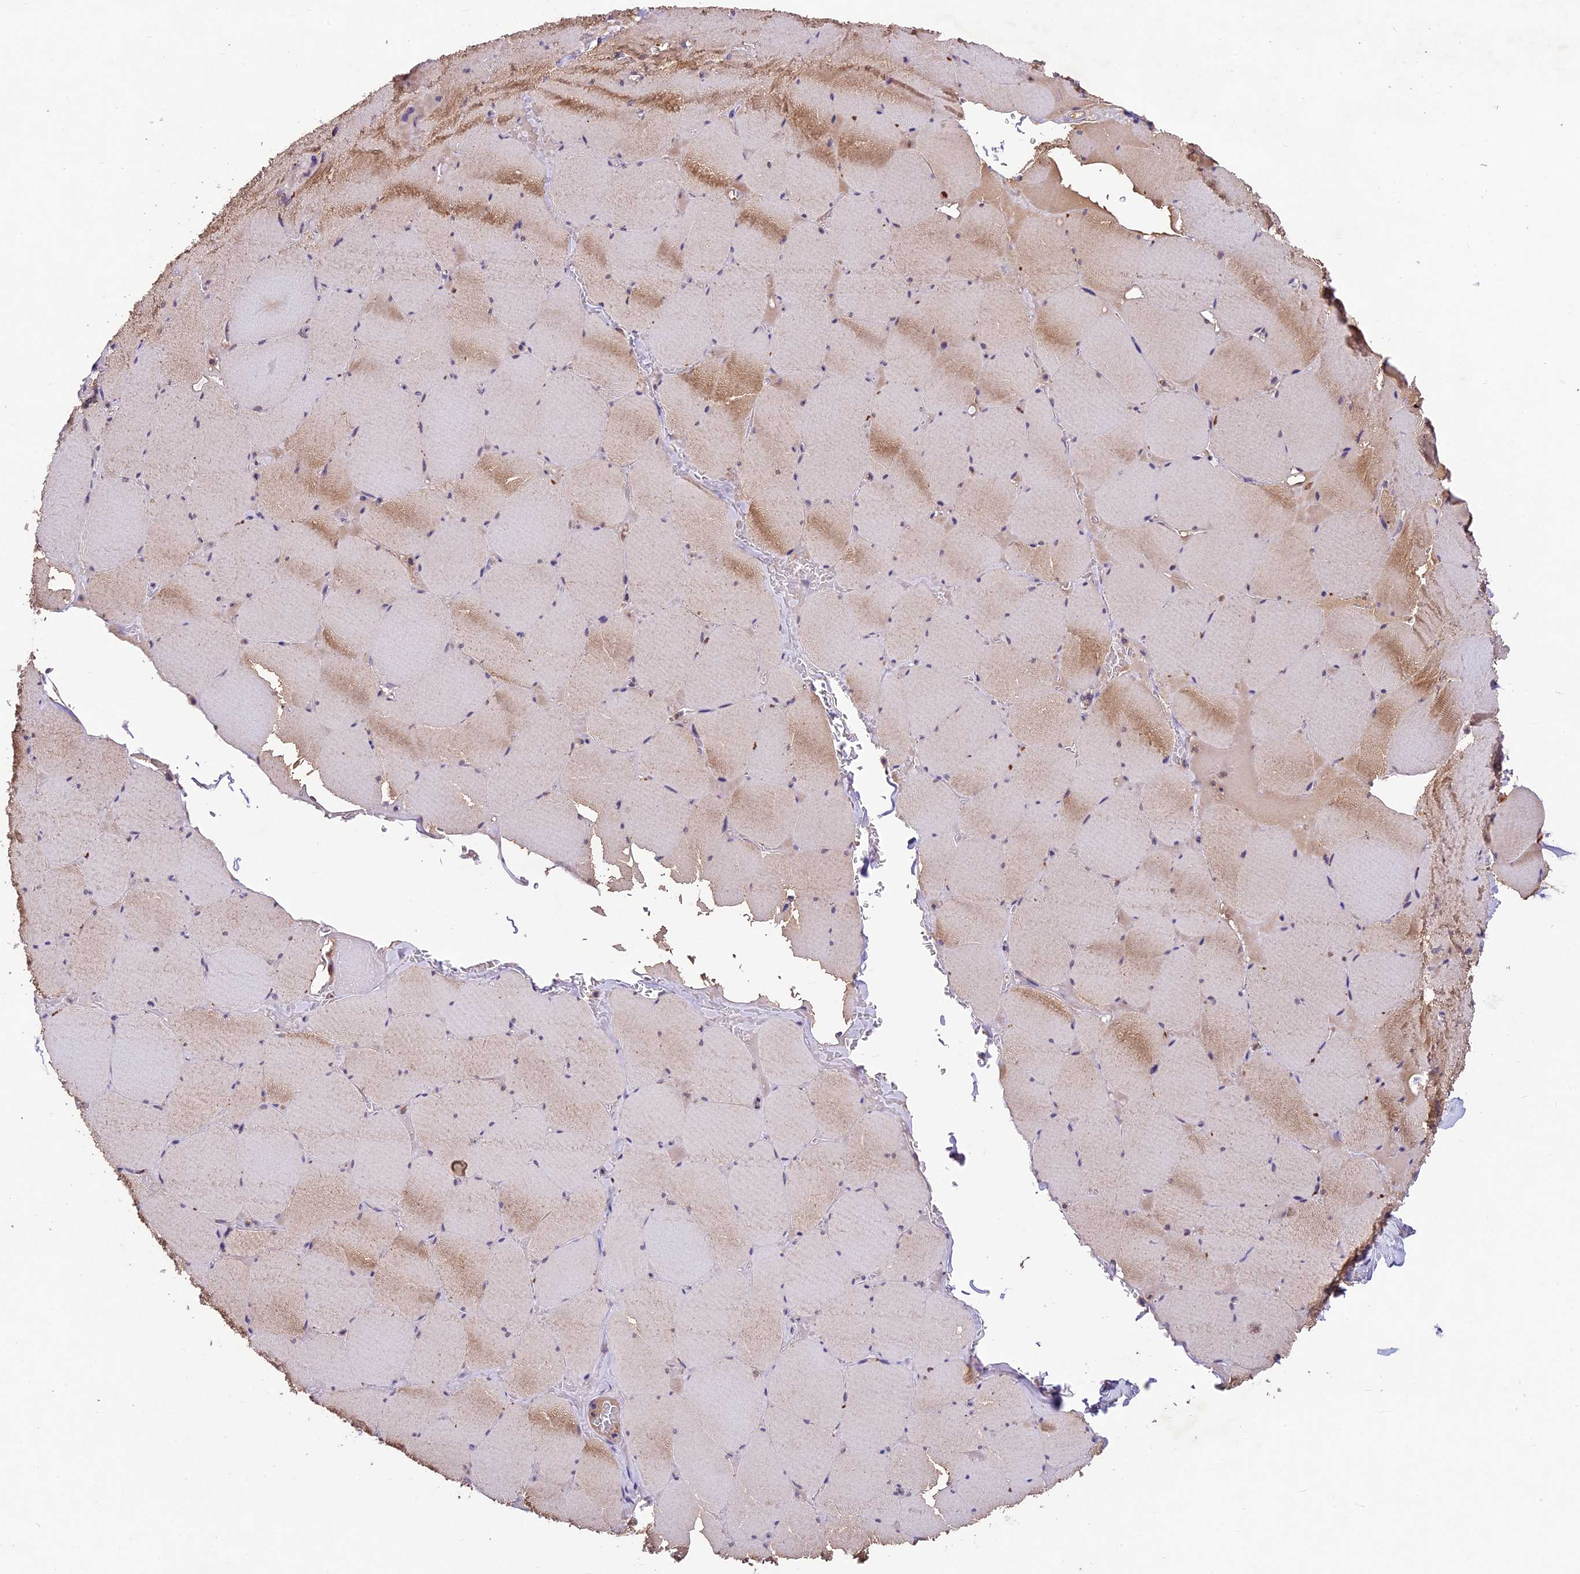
{"staining": {"intensity": "moderate", "quantity": "25%-75%", "location": "cytoplasmic/membranous"}, "tissue": "skeletal muscle", "cell_type": "Myocytes", "image_type": "normal", "snomed": [{"axis": "morphology", "description": "Normal tissue, NOS"}, {"axis": "topography", "description": "Skeletal muscle"}, {"axis": "topography", "description": "Head-Neck"}], "caption": "An IHC histopathology image of benign tissue is shown. Protein staining in brown highlights moderate cytoplasmic/membranous positivity in skeletal muscle within myocytes. (Stains: DAB in brown, nuclei in blue, Microscopy: brightfield microscopy at high magnification).", "gene": "ATP10A", "patient": {"sex": "male", "age": 66}}